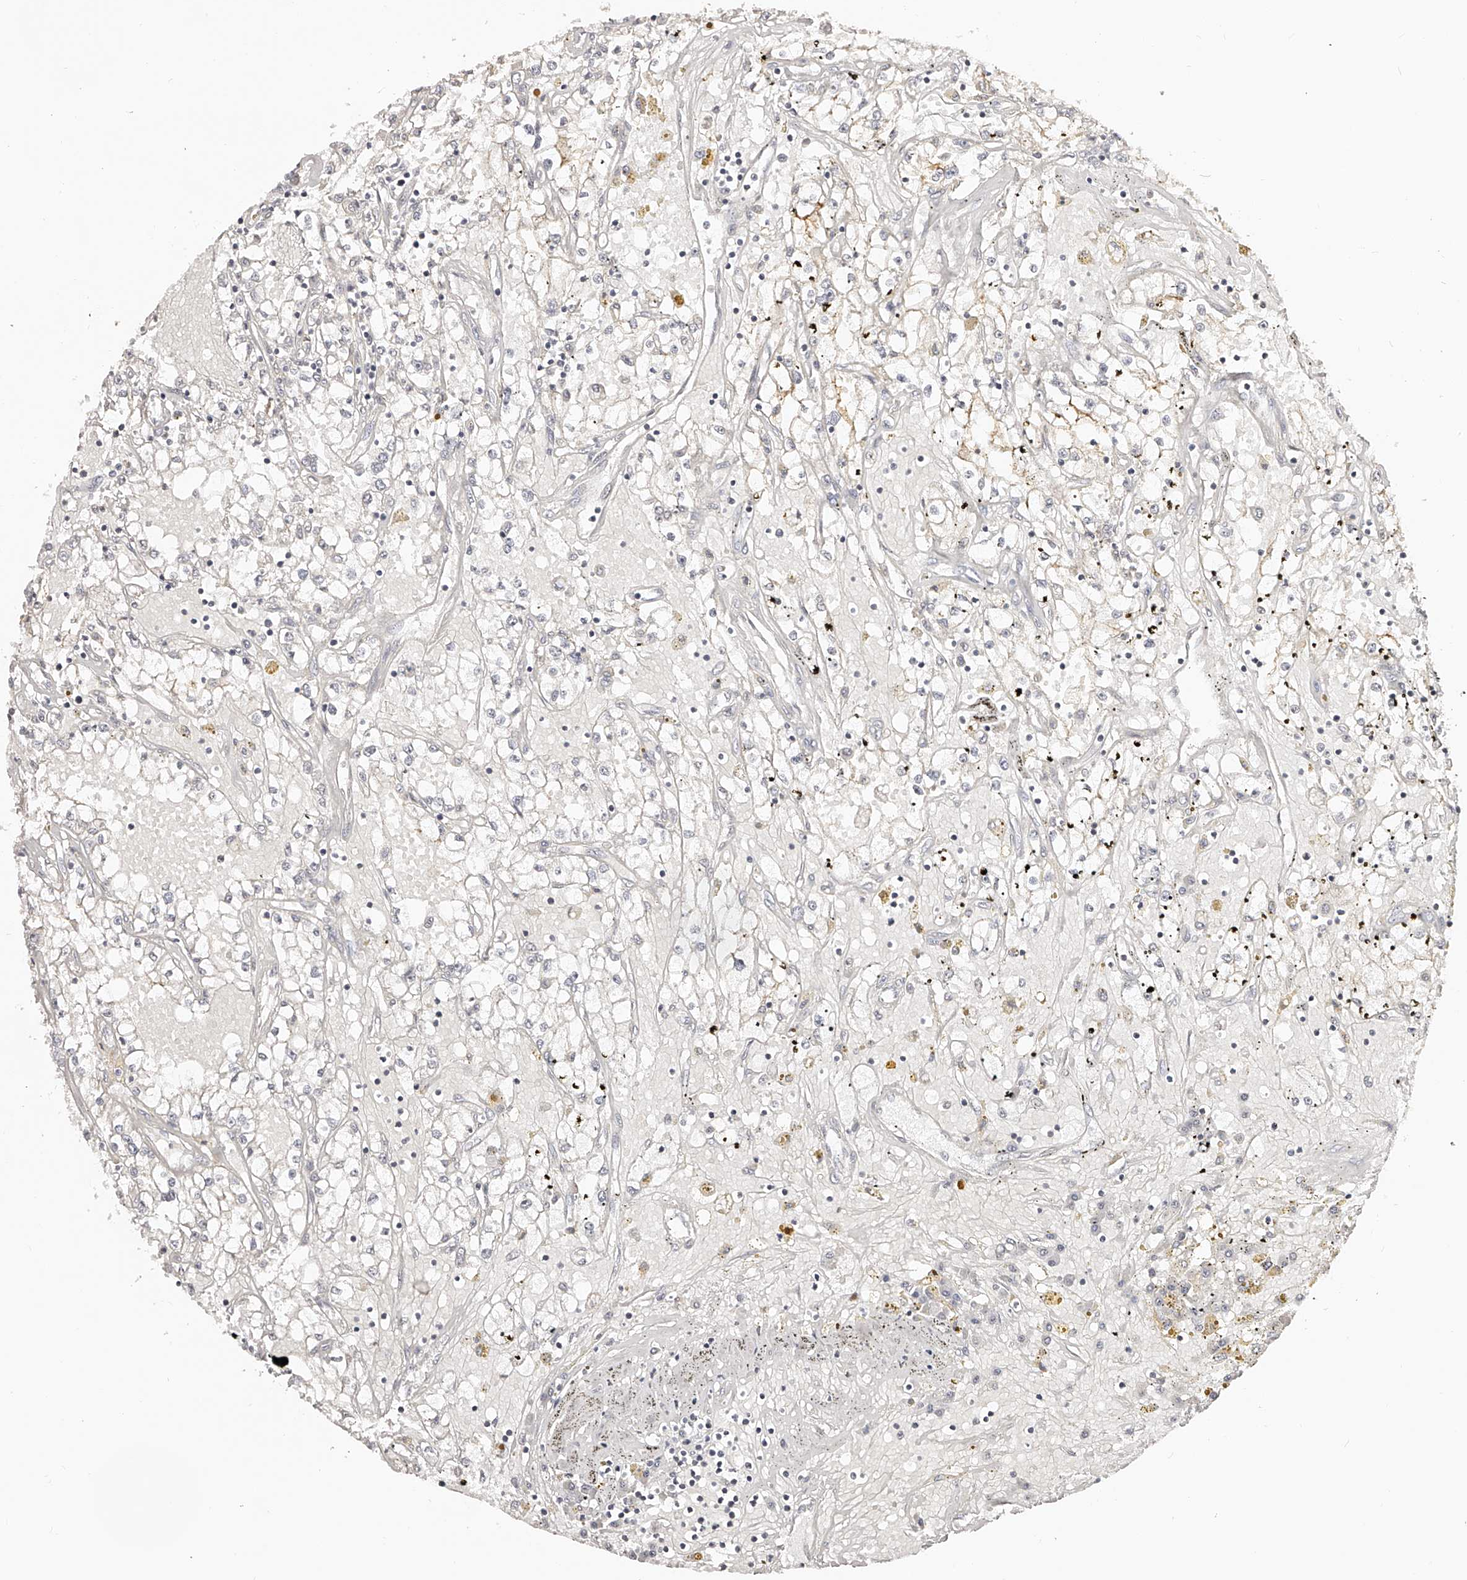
{"staining": {"intensity": "moderate", "quantity": "<25%", "location": "cytoplasmic/membranous"}, "tissue": "renal cancer", "cell_type": "Tumor cells", "image_type": "cancer", "snomed": [{"axis": "morphology", "description": "Adenocarcinoma, NOS"}, {"axis": "topography", "description": "Kidney"}], "caption": "The micrograph shows immunohistochemical staining of renal cancer (adenocarcinoma). There is moderate cytoplasmic/membranous staining is appreciated in about <25% of tumor cells.", "gene": "ZNF789", "patient": {"sex": "male", "age": 56}}